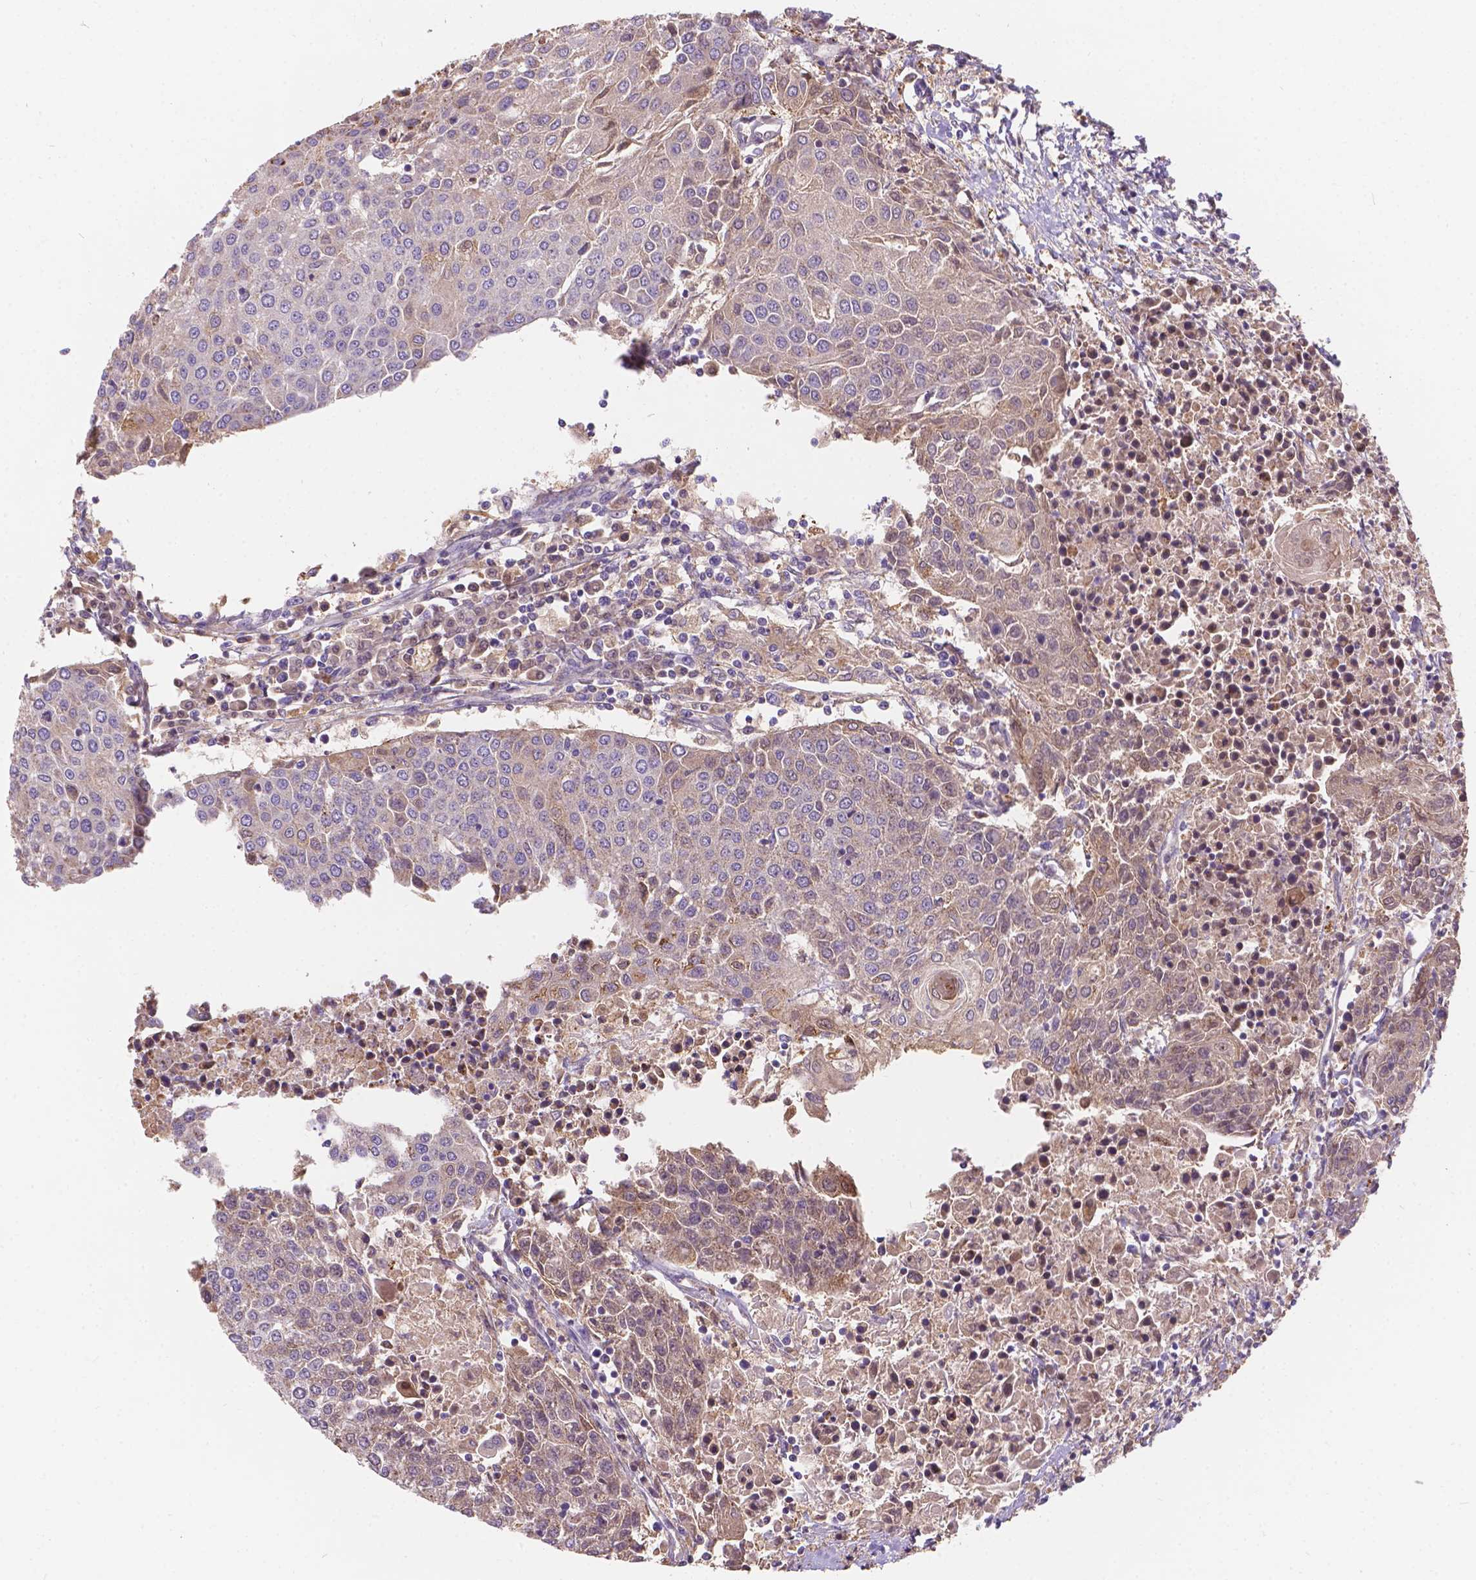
{"staining": {"intensity": "weak", "quantity": "25%-75%", "location": "cytoplasmic/membranous"}, "tissue": "urothelial cancer", "cell_type": "Tumor cells", "image_type": "cancer", "snomed": [{"axis": "morphology", "description": "Urothelial carcinoma, High grade"}, {"axis": "topography", "description": "Urinary bladder"}], "caption": "The micrograph exhibits a brown stain indicating the presence of a protein in the cytoplasmic/membranous of tumor cells in high-grade urothelial carcinoma.", "gene": "CDK10", "patient": {"sex": "female", "age": 85}}